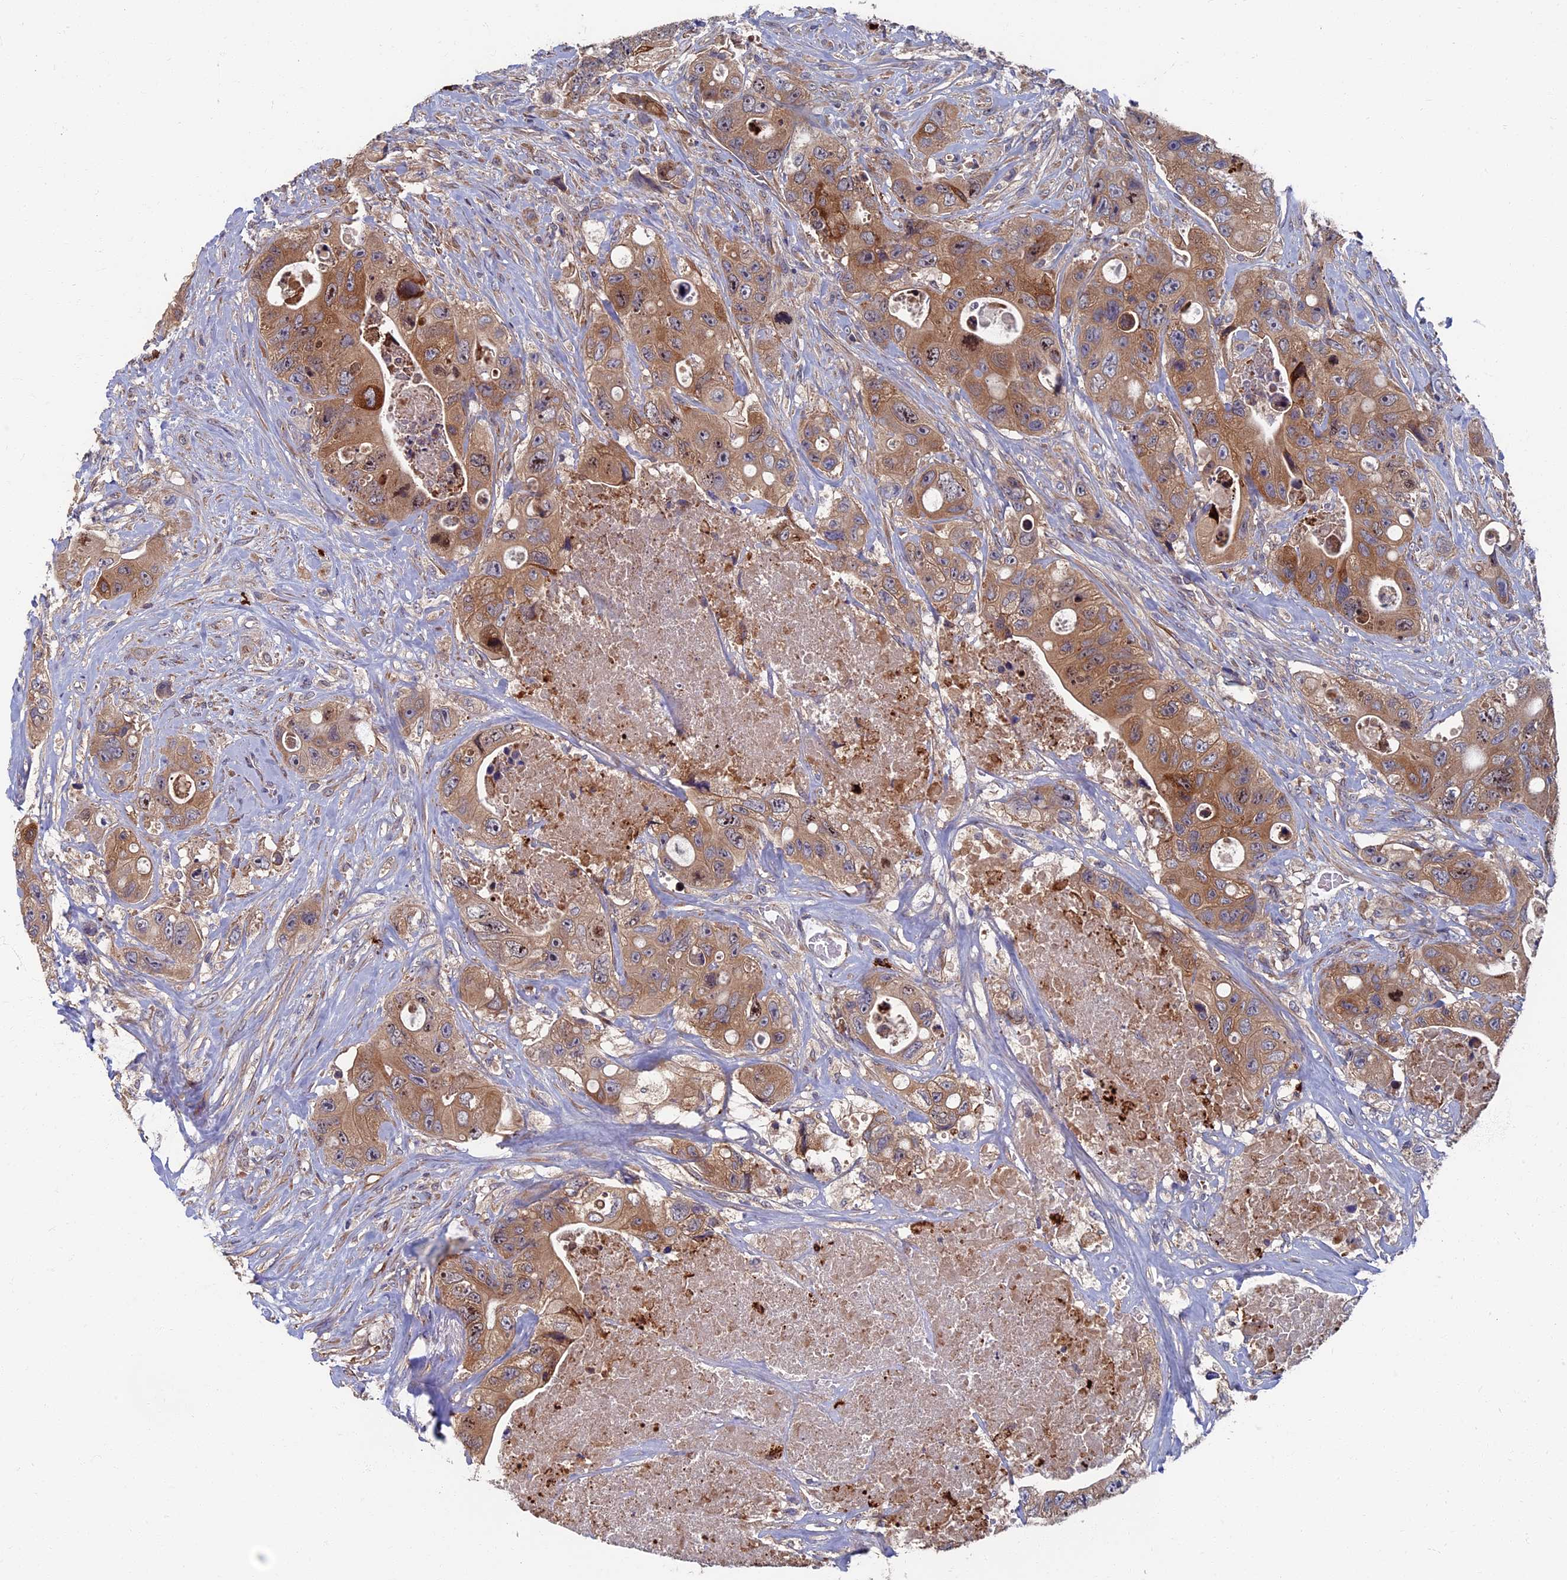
{"staining": {"intensity": "moderate", "quantity": ">75%", "location": "cytoplasmic/membranous"}, "tissue": "colorectal cancer", "cell_type": "Tumor cells", "image_type": "cancer", "snomed": [{"axis": "morphology", "description": "Adenocarcinoma, NOS"}, {"axis": "topography", "description": "Colon"}], "caption": "Moderate cytoplasmic/membranous expression for a protein is identified in about >75% of tumor cells of colorectal cancer (adenocarcinoma) using immunohistochemistry.", "gene": "TNK2", "patient": {"sex": "female", "age": 46}}